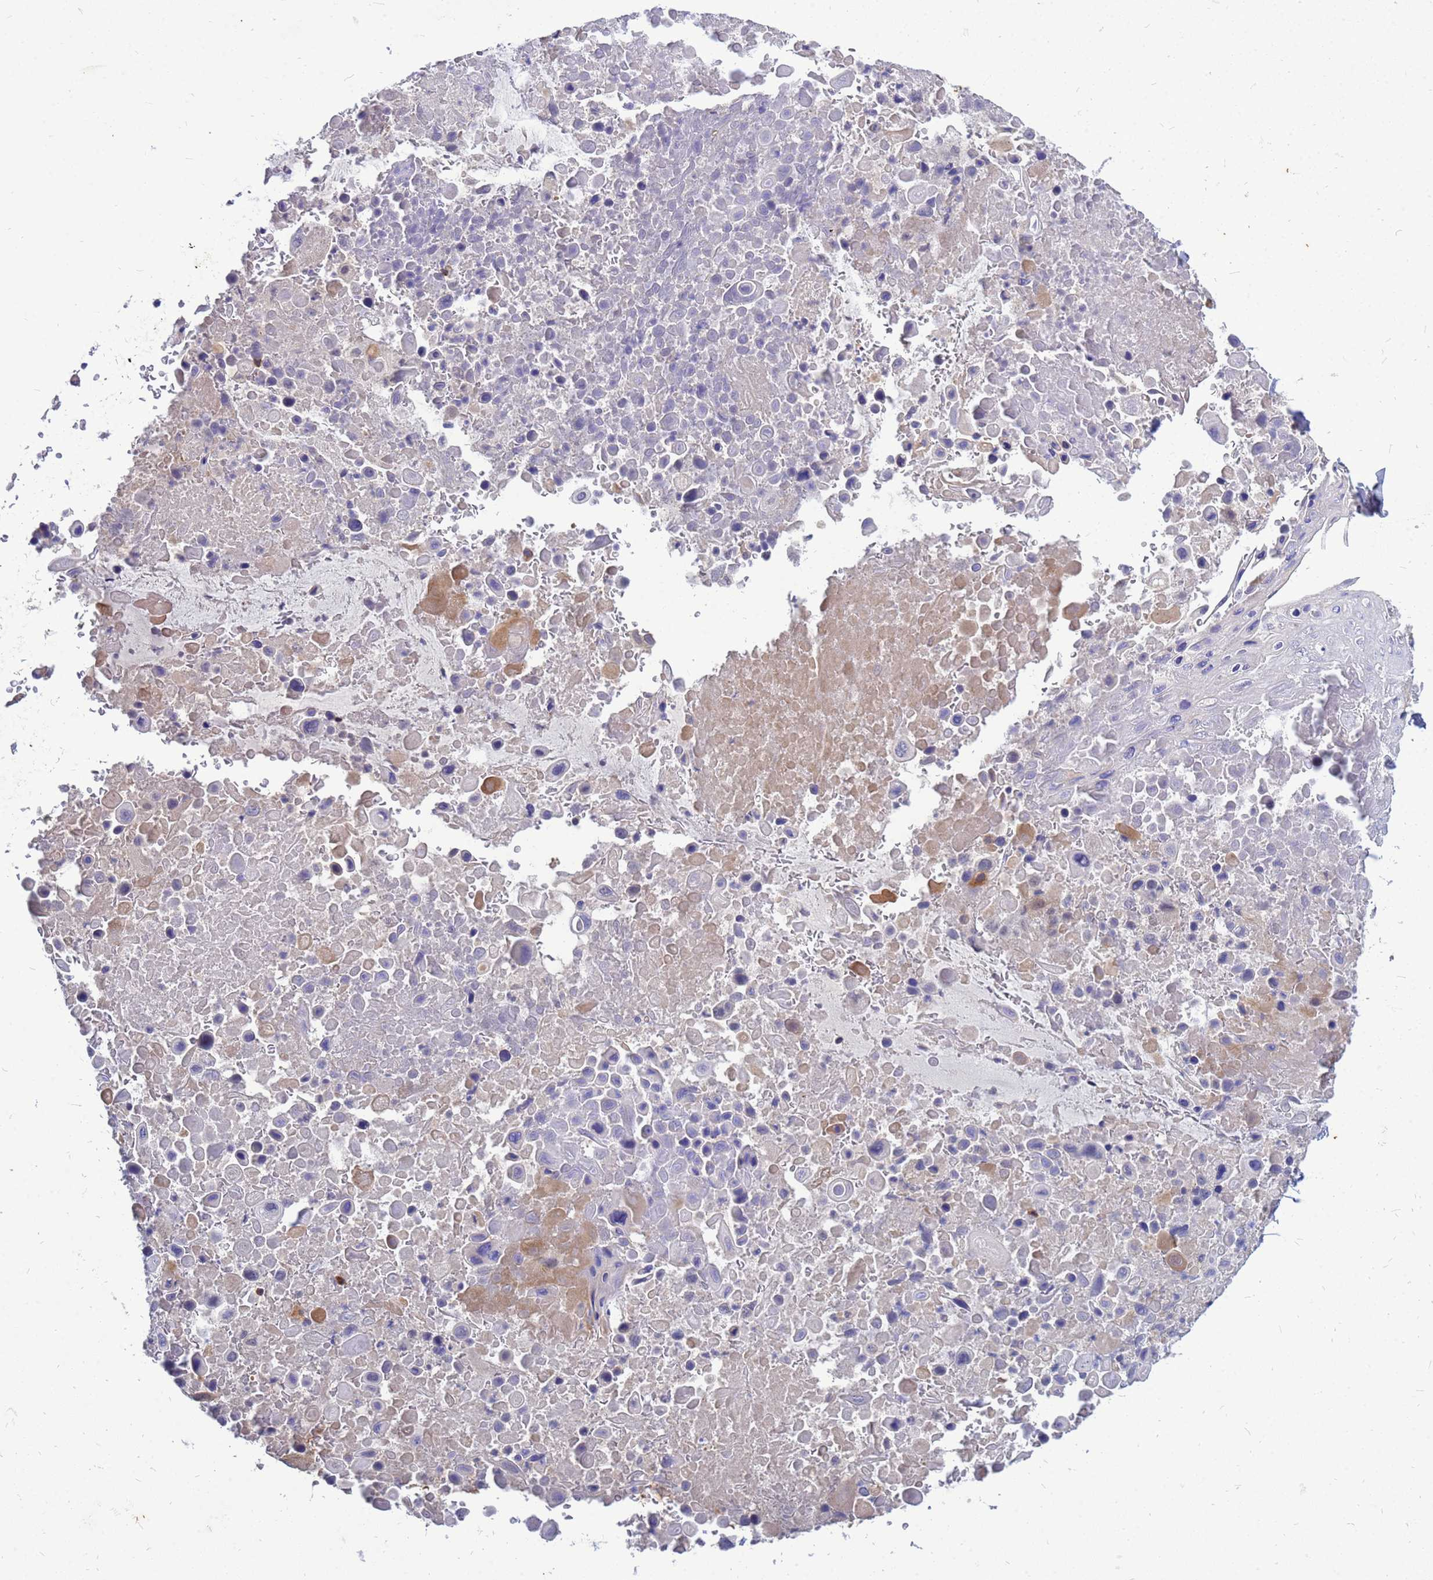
{"staining": {"intensity": "negative", "quantity": "none", "location": "none"}, "tissue": "lung cancer", "cell_type": "Tumor cells", "image_type": "cancer", "snomed": [{"axis": "morphology", "description": "Squamous cell carcinoma, NOS"}, {"axis": "topography", "description": "Lung"}], "caption": "High power microscopy image of an immunohistochemistry photomicrograph of lung cancer, revealing no significant positivity in tumor cells.", "gene": "SRGAP3", "patient": {"sex": "male", "age": 66}}